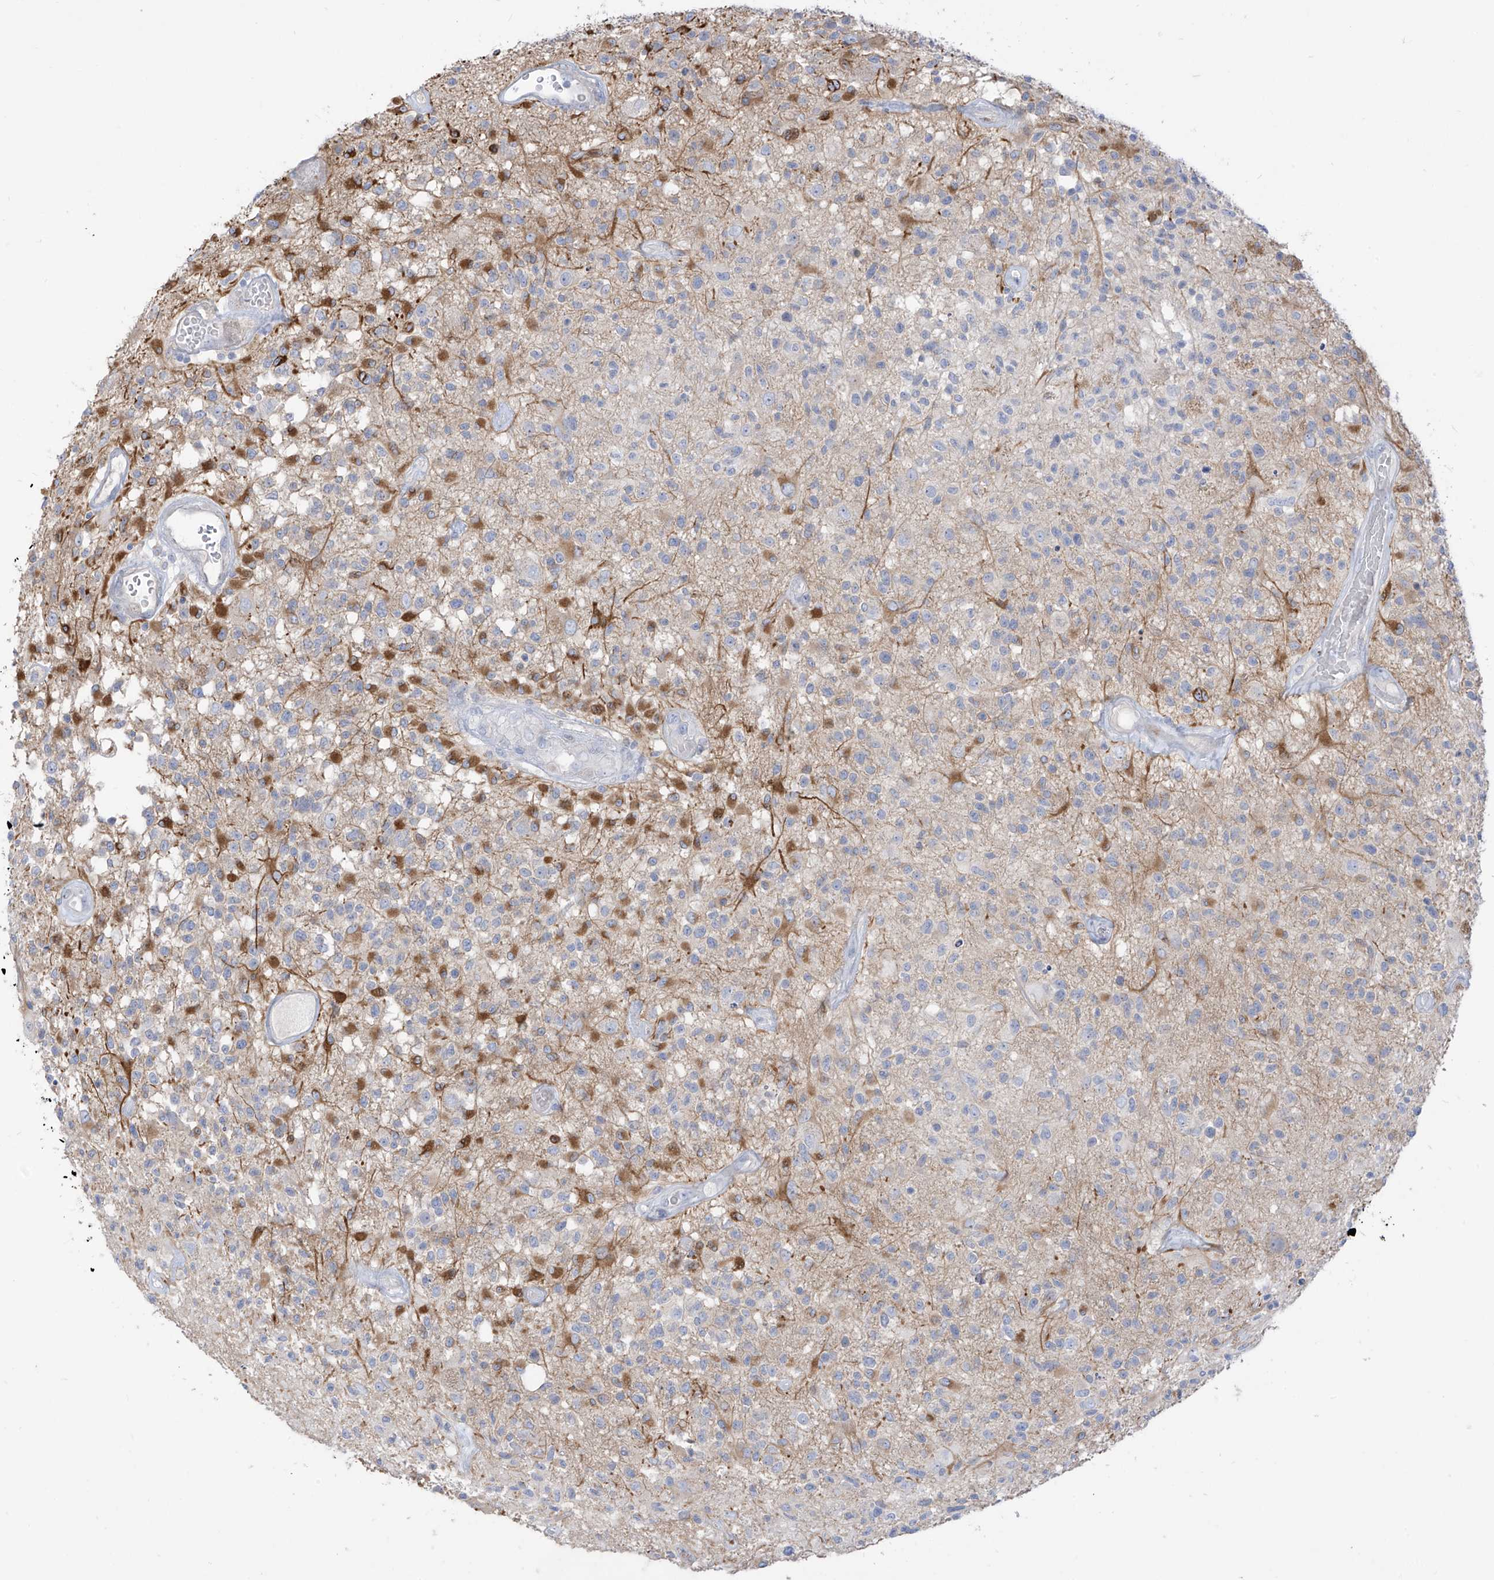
{"staining": {"intensity": "negative", "quantity": "none", "location": "none"}, "tissue": "glioma", "cell_type": "Tumor cells", "image_type": "cancer", "snomed": [{"axis": "morphology", "description": "Glioma, malignant, High grade"}, {"axis": "morphology", "description": "Glioblastoma, NOS"}, {"axis": "topography", "description": "Brain"}], "caption": "This histopathology image is of glioma stained with immunohistochemistry to label a protein in brown with the nuclei are counter-stained blue. There is no expression in tumor cells. (DAB (3,3'-diaminobenzidine) immunohistochemistry visualized using brightfield microscopy, high magnification).", "gene": "ARHGEF40", "patient": {"sex": "male", "age": 60}}